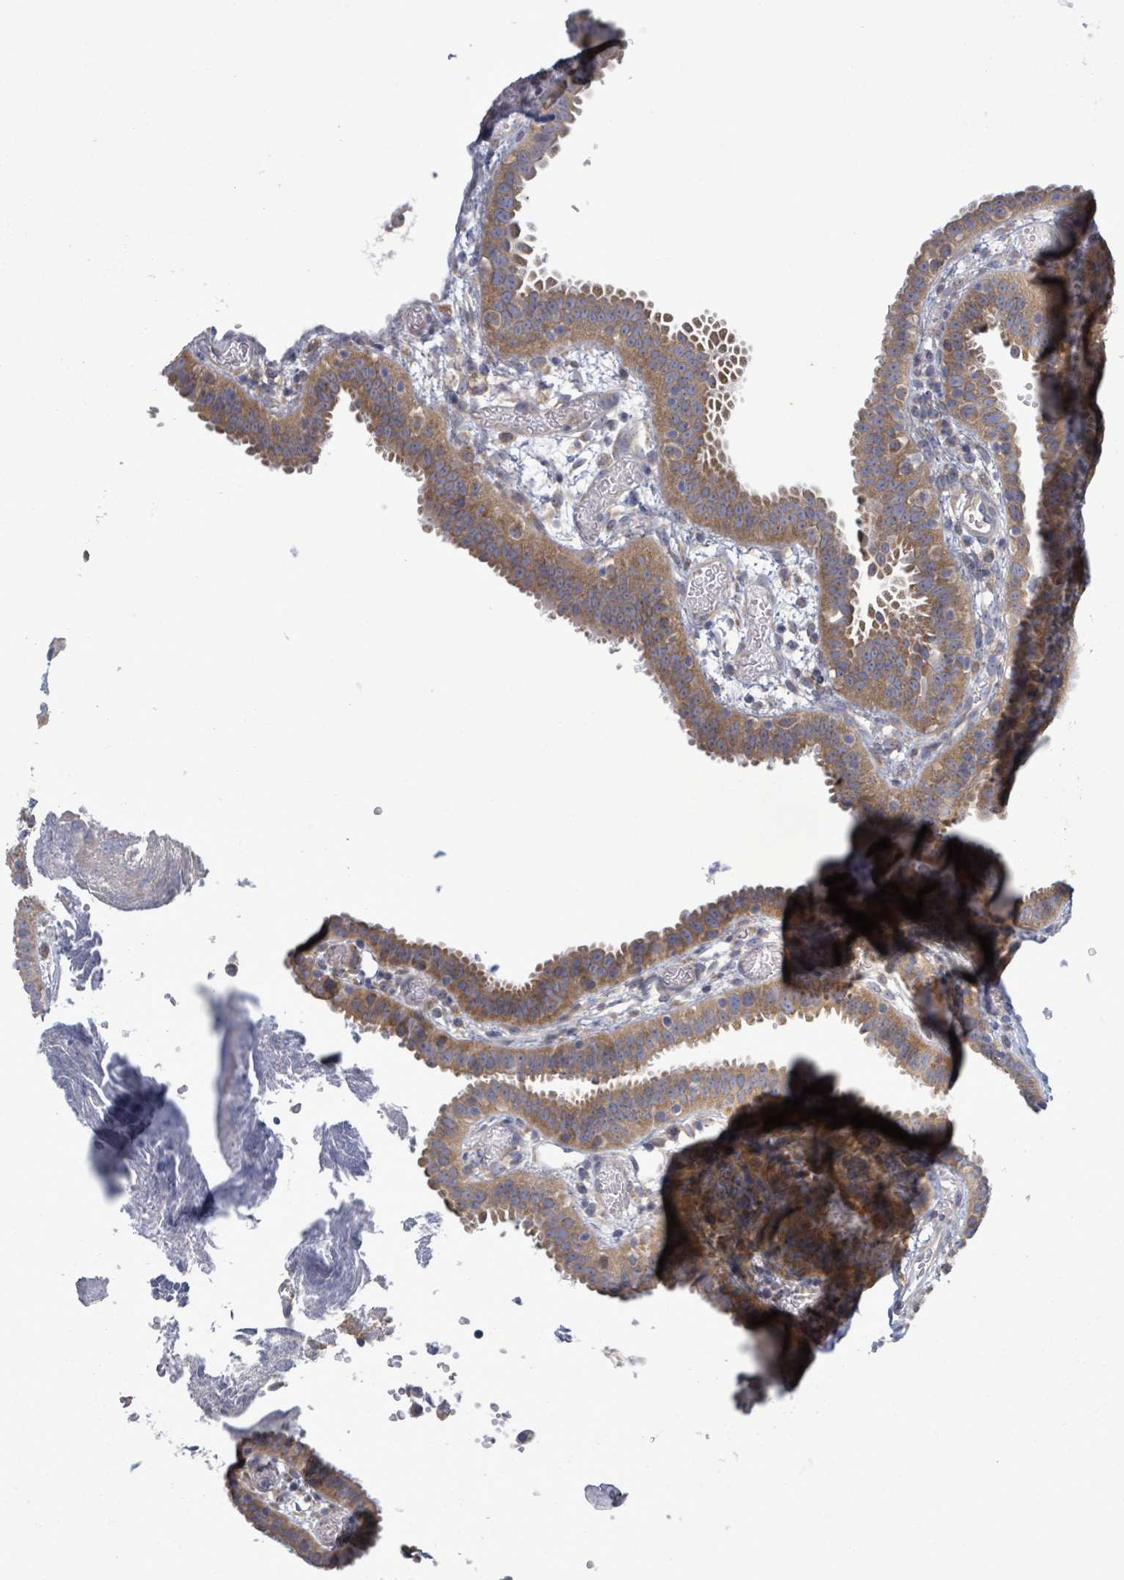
{"staining": {"intensity": "moderate", "quantity": "25%-75%", "location": "cytoplasmic/membranous"}, "tissue": "fallopian tube", "cell_type": "Glandular cells", "image_type": "normal", "snomed": [{"axis": "morphology", "description": "Normal tissue, NOS"}, {"axis": "topography", "description": "Fallopian tube"}], "caption": "Human fallopian tube stained for a protein (brown) exhibits moderate cytoplasmic/membranous positive positivity in about 25%-75% of glandular cells.", "gene": "ATP13A1", "patient": {"sex": "female", "age": 37}}